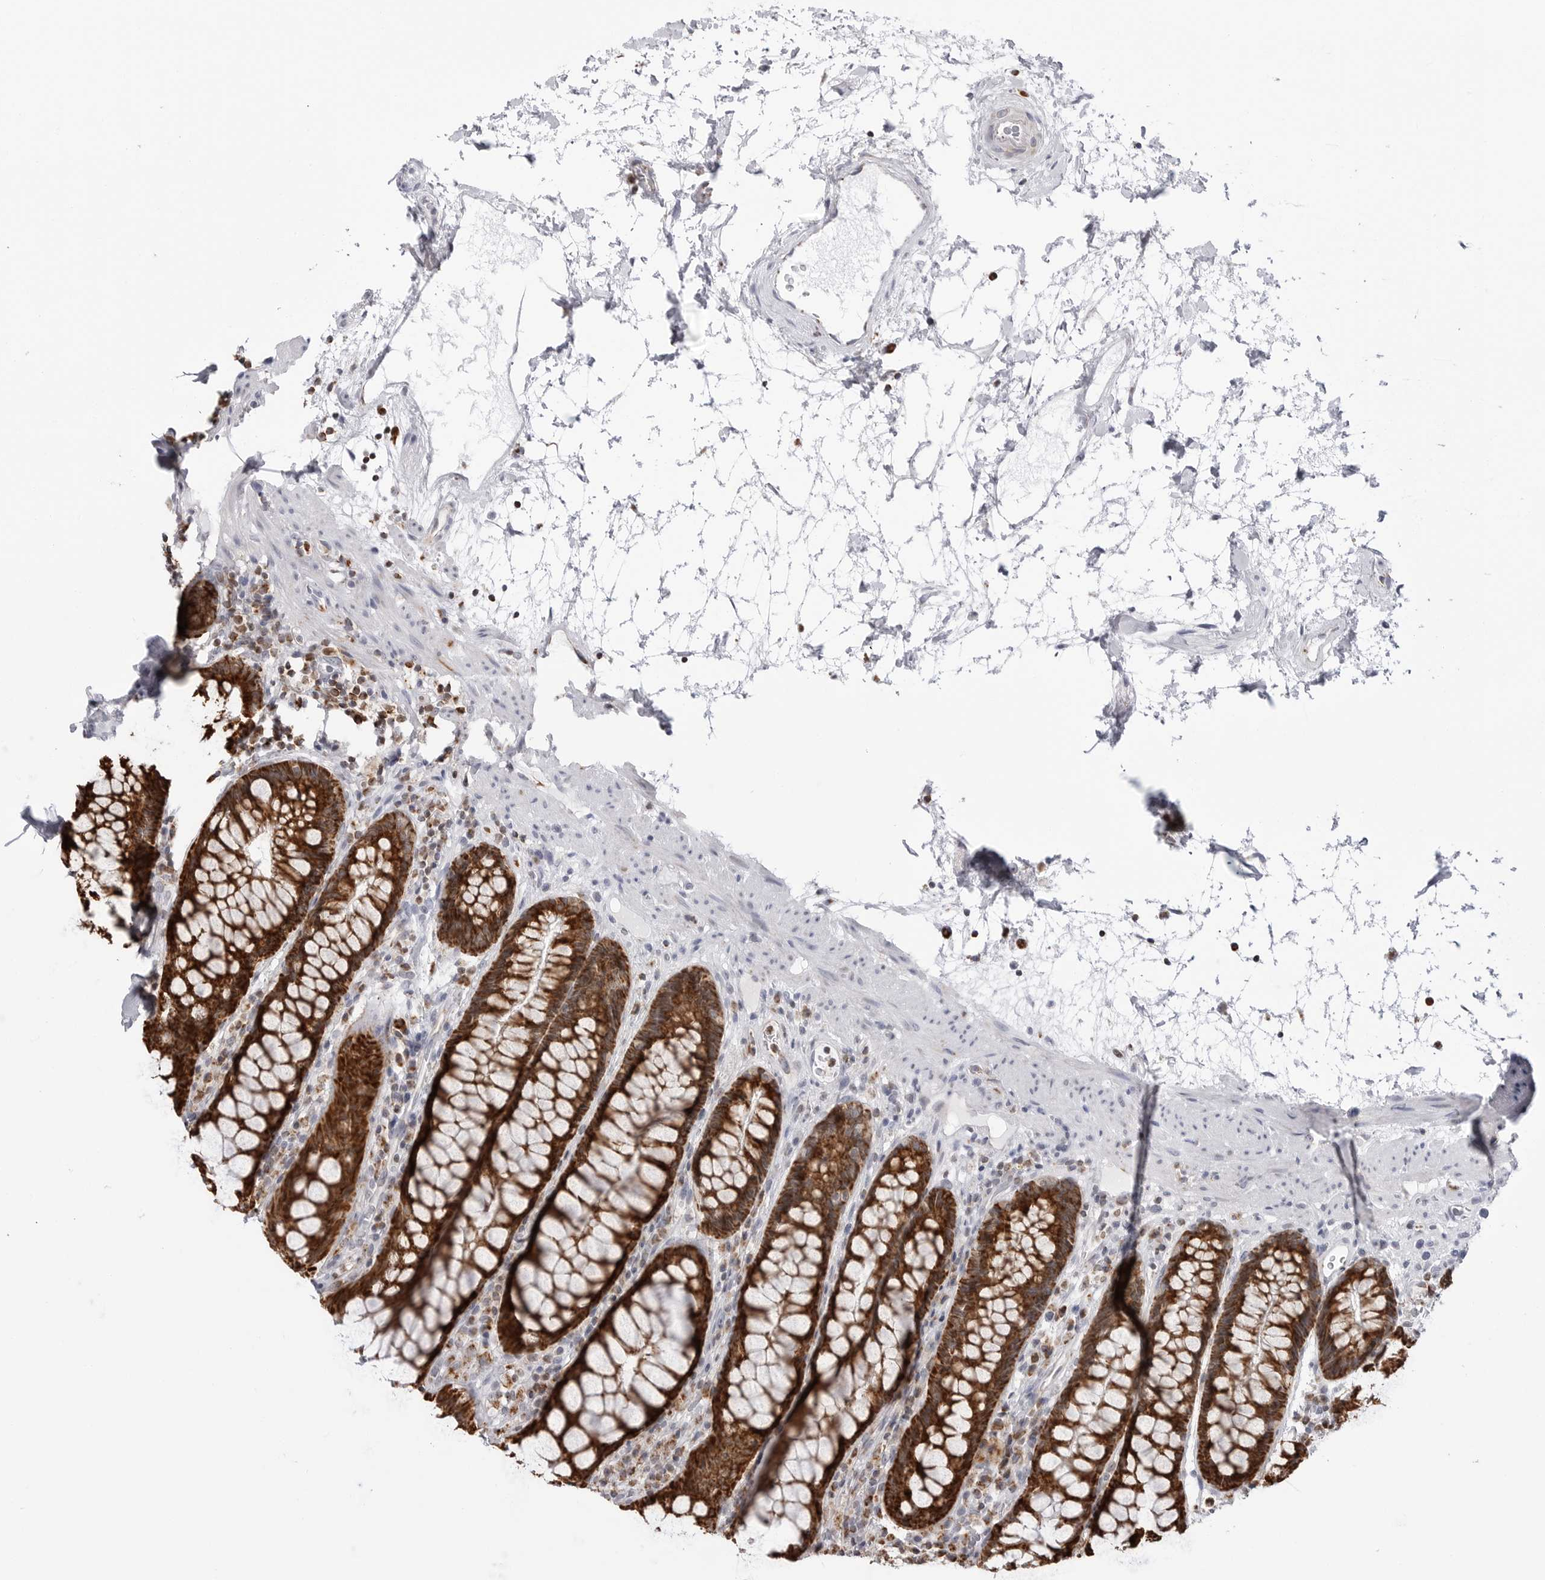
{"staining": {"intensity": "strong", "quantity": ">75%", "location": "cytoplasmic/membranous"}, "tissue": "rectum", "cell_type": "Glandular cells", "image_type": "normal", "snomed": [{"axis": "morphology", "description": "Normal tissue, NOS"}, {"axis": "topography", "description": "Rectum"}], "caption": "Immunohistochemical staining of unremarkable human rectum demonstrates high levels of strong cytoplasmic/membranous staining in approximately >75% of glandular cells.", "gene": "COX5A", "patient": {"sex": "male", "age": 64}}